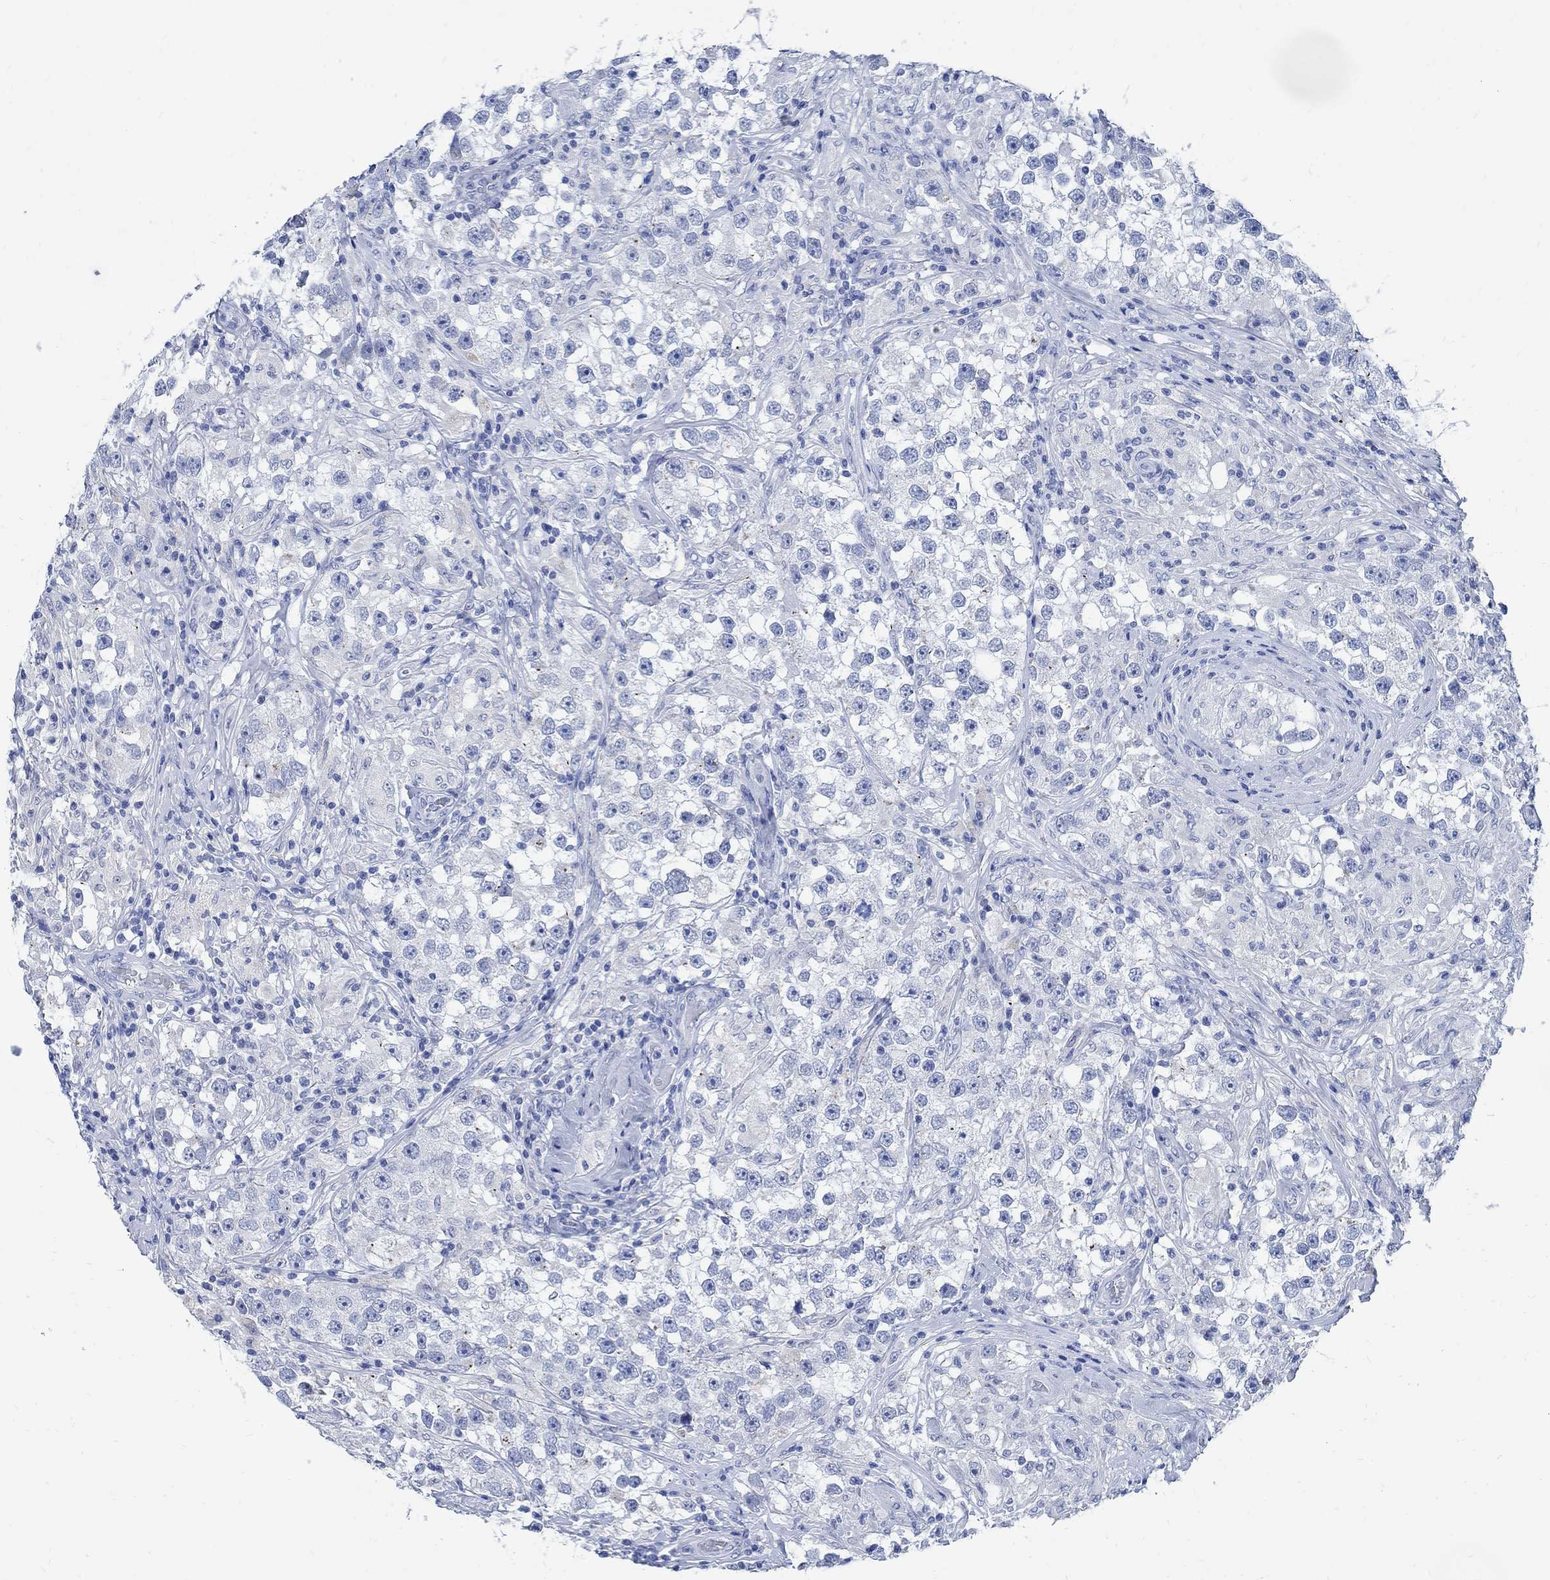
{"staining": {"intensity": "negative", "quantity": "none", "location": "none"}, "tissue": "testis cancer", "cell_type": "Tumor cells", "image_type": "cancer", "snomed": [{"axis": "morphology", "description": "Seminoma, NOS"}, {"axis": "topography", "description": "Testis"}], "caption": "DAB immunohistochemical staining of seminoma (testis) exhibits no significant positivity in tumor cells.", "gene": "CAMK2N1", "patient": {"sex": "male", "age": 46}}